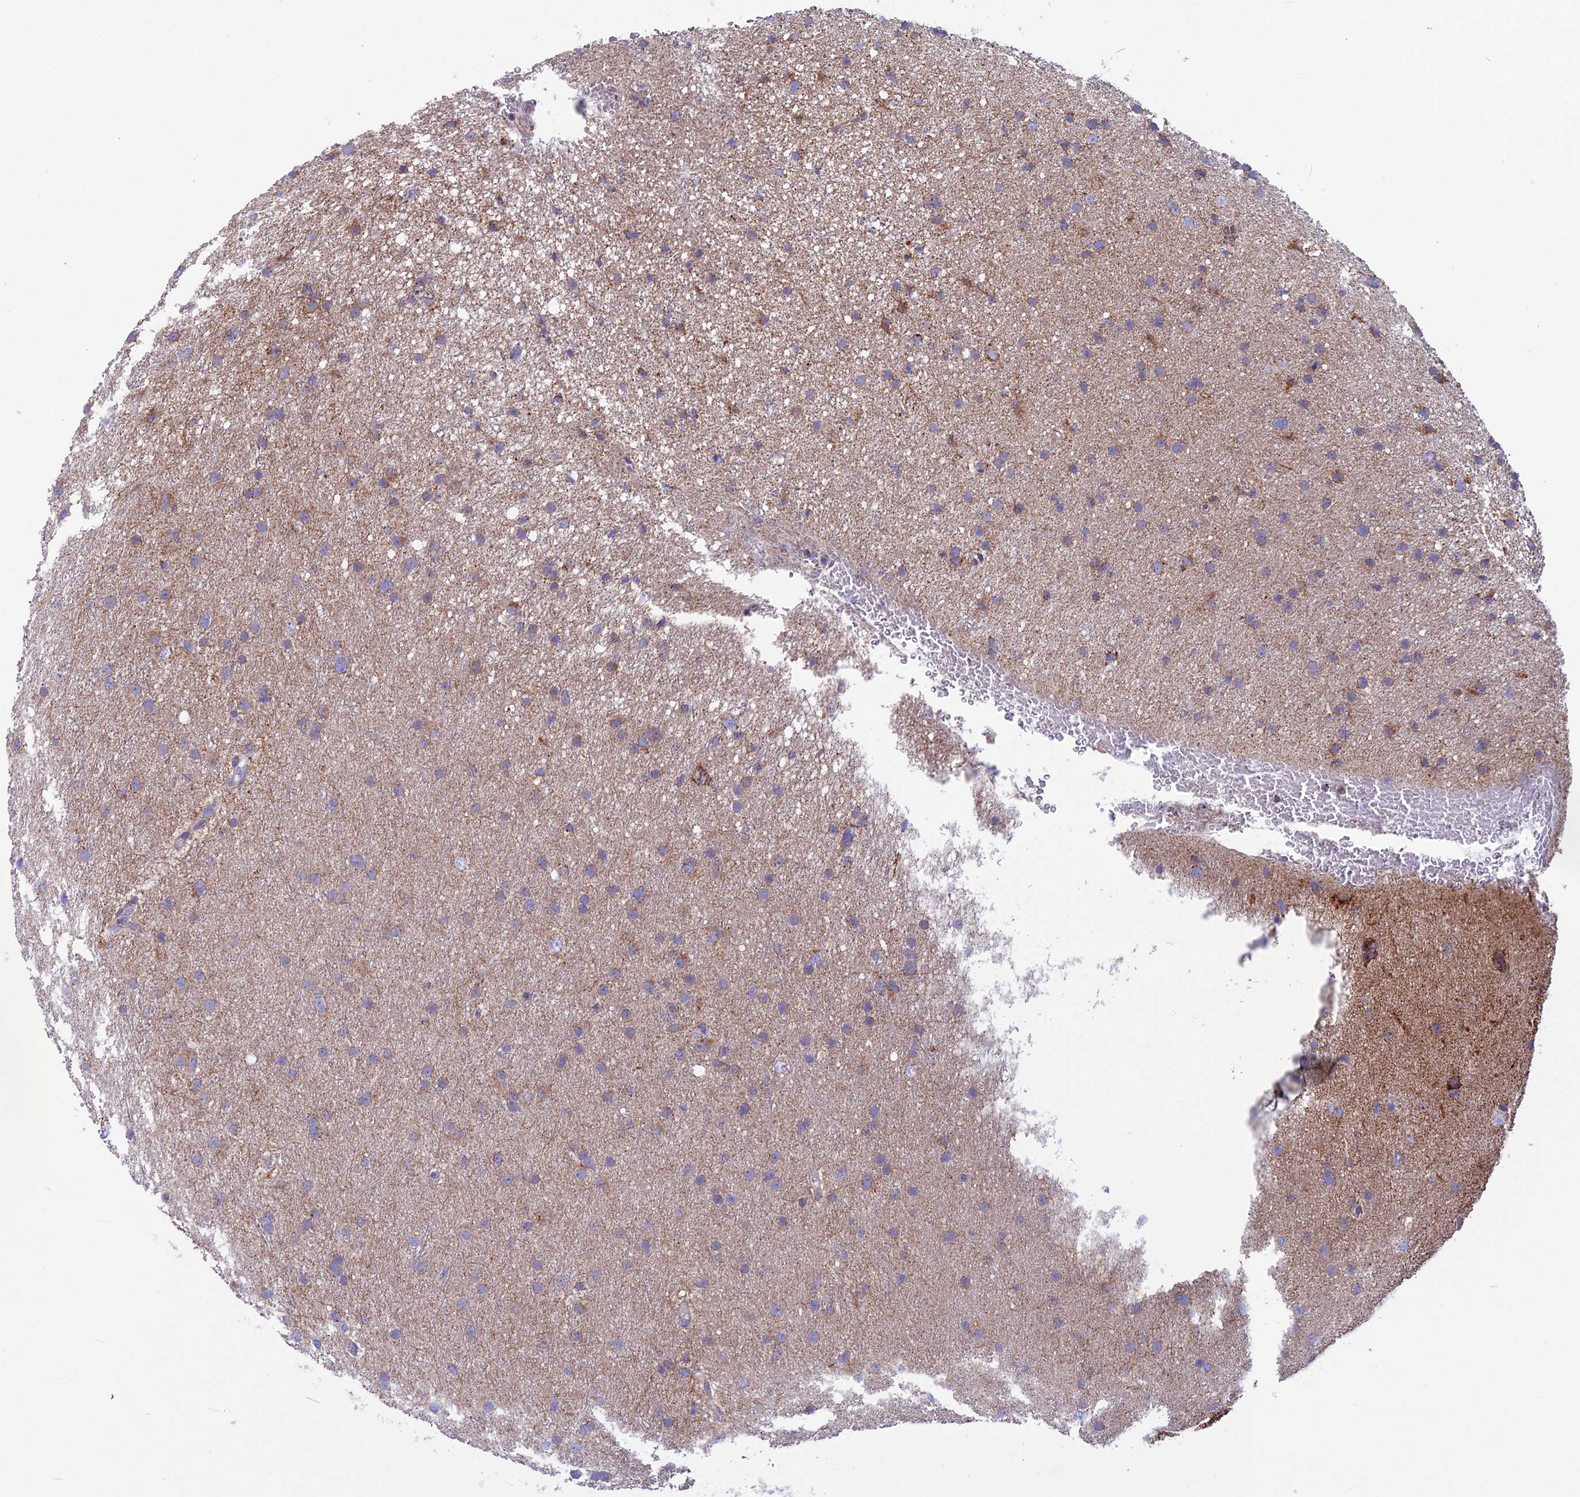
{"staining": {"intensity": "weak", "quantity": "<25%", "location": "cytoplasmic/membranous"}, "tissue": "glioma", "cell_type": "Tumor cells", "image_type": "cancer", "snomed": [{"axis": "morphology", "description": "Glioma, malignant, Low grade"}, {"axis": "topography", "description": "Cerebral cortex"}], "caption": "This is a histopathology image of immunohistochemistry (IHC) staining of glioma, which shows no staining in tumor cells.", "gene": "CS", "patient": {"sex": "female", "age": 39}}